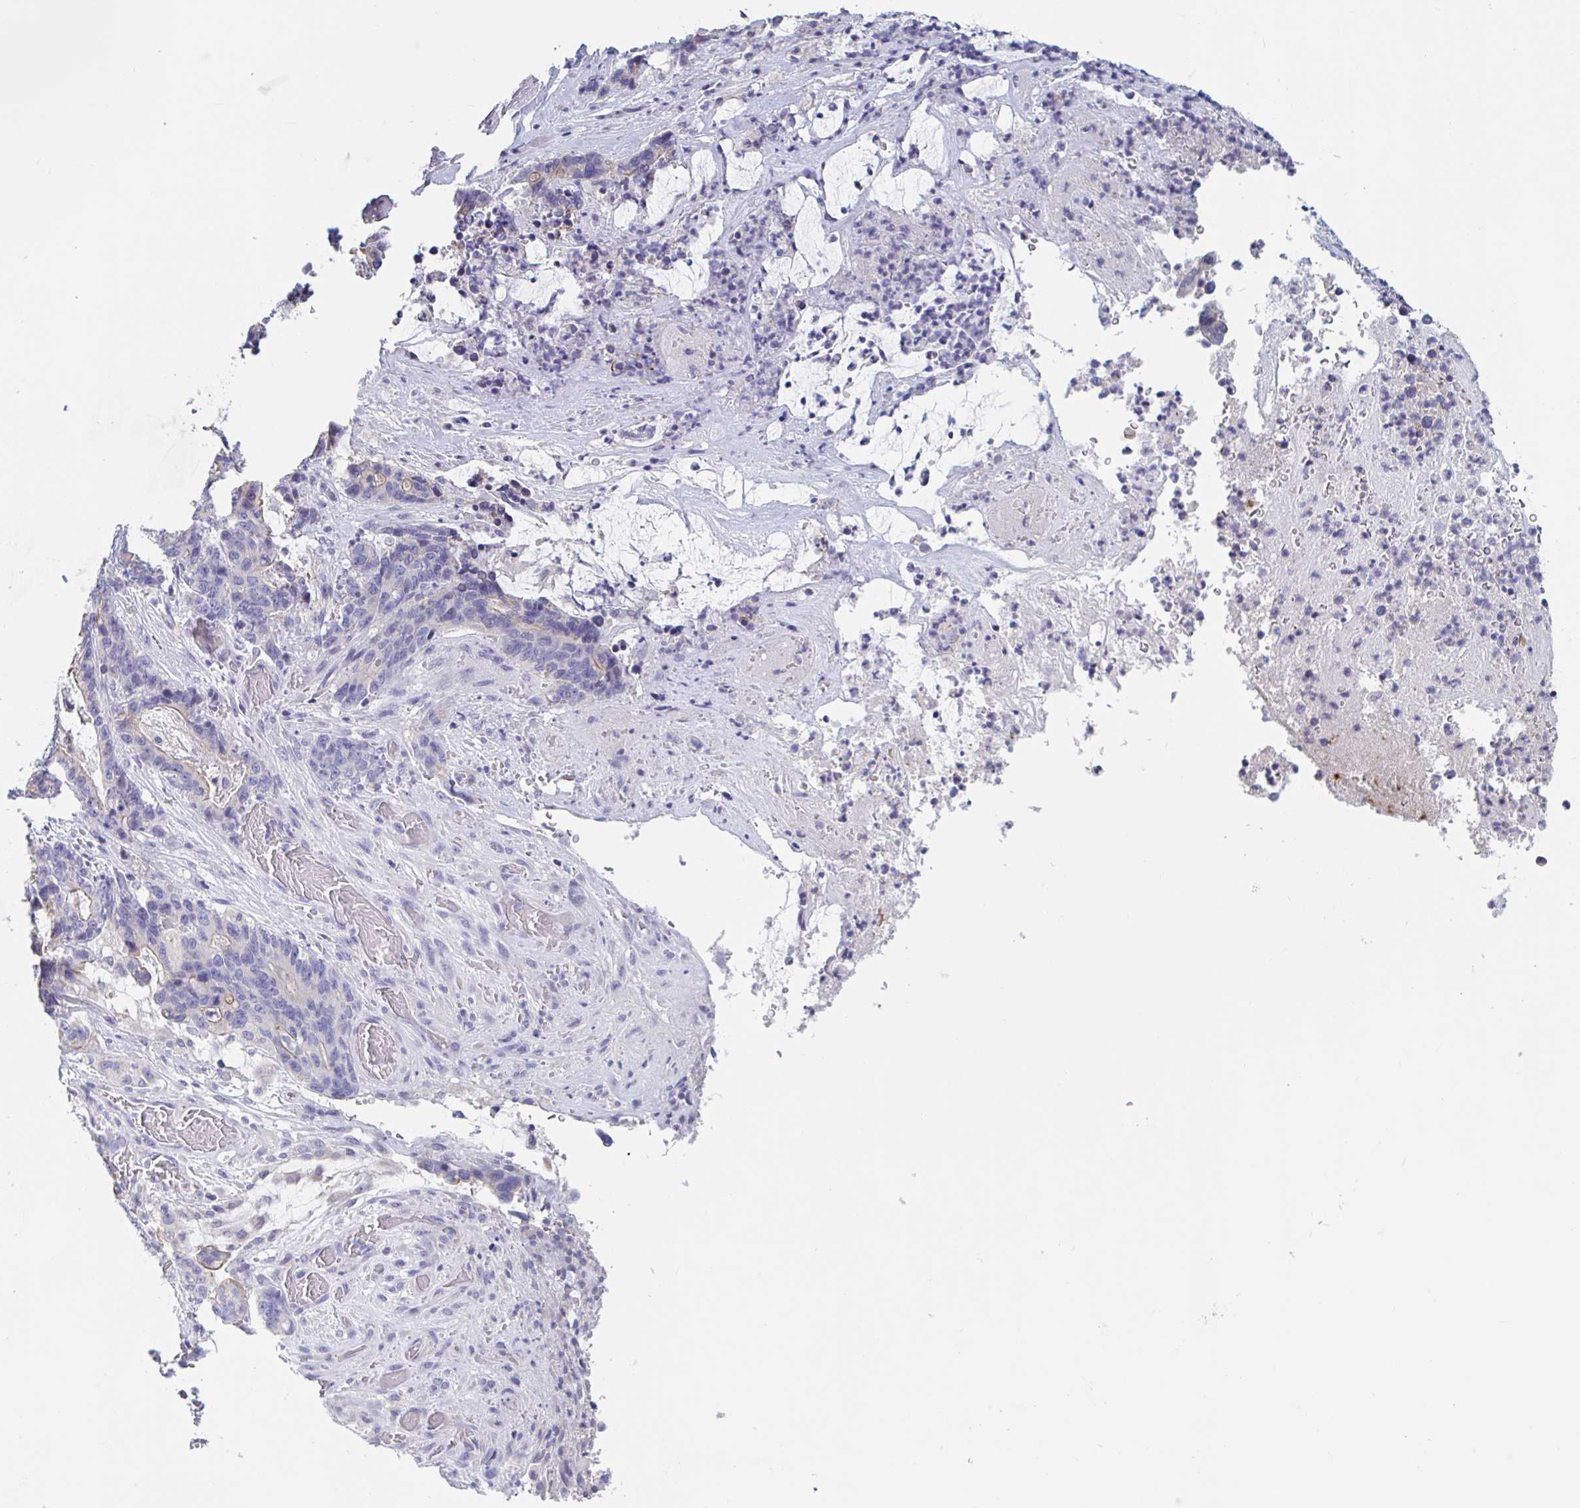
{"staining": {"intensity": "moderate", "quantity": "<25%", "location": "cytoplasmic/membranous"}, "tissue": "stomach cancer", "cell_type": "Tumor cells", "image_type": "cancer", "snomed": [{"axis": "morphology", "description": "Normal tissue, NOS"}, {"axis": "morphology", "description": "Adenocarcinoma, NOS"}, {"axis": "topography", "description": "Stomach"}], "caption": "A photomicrograph showing moderate cytoplasmic/membranous positivity in approximately <25% of tumor cells in stomach cancer (adenocarcinoma), as visualized by brown immunohistochemical staining.", "gene": "UNKL", "patient": {"sex": "female", "age": 64}}